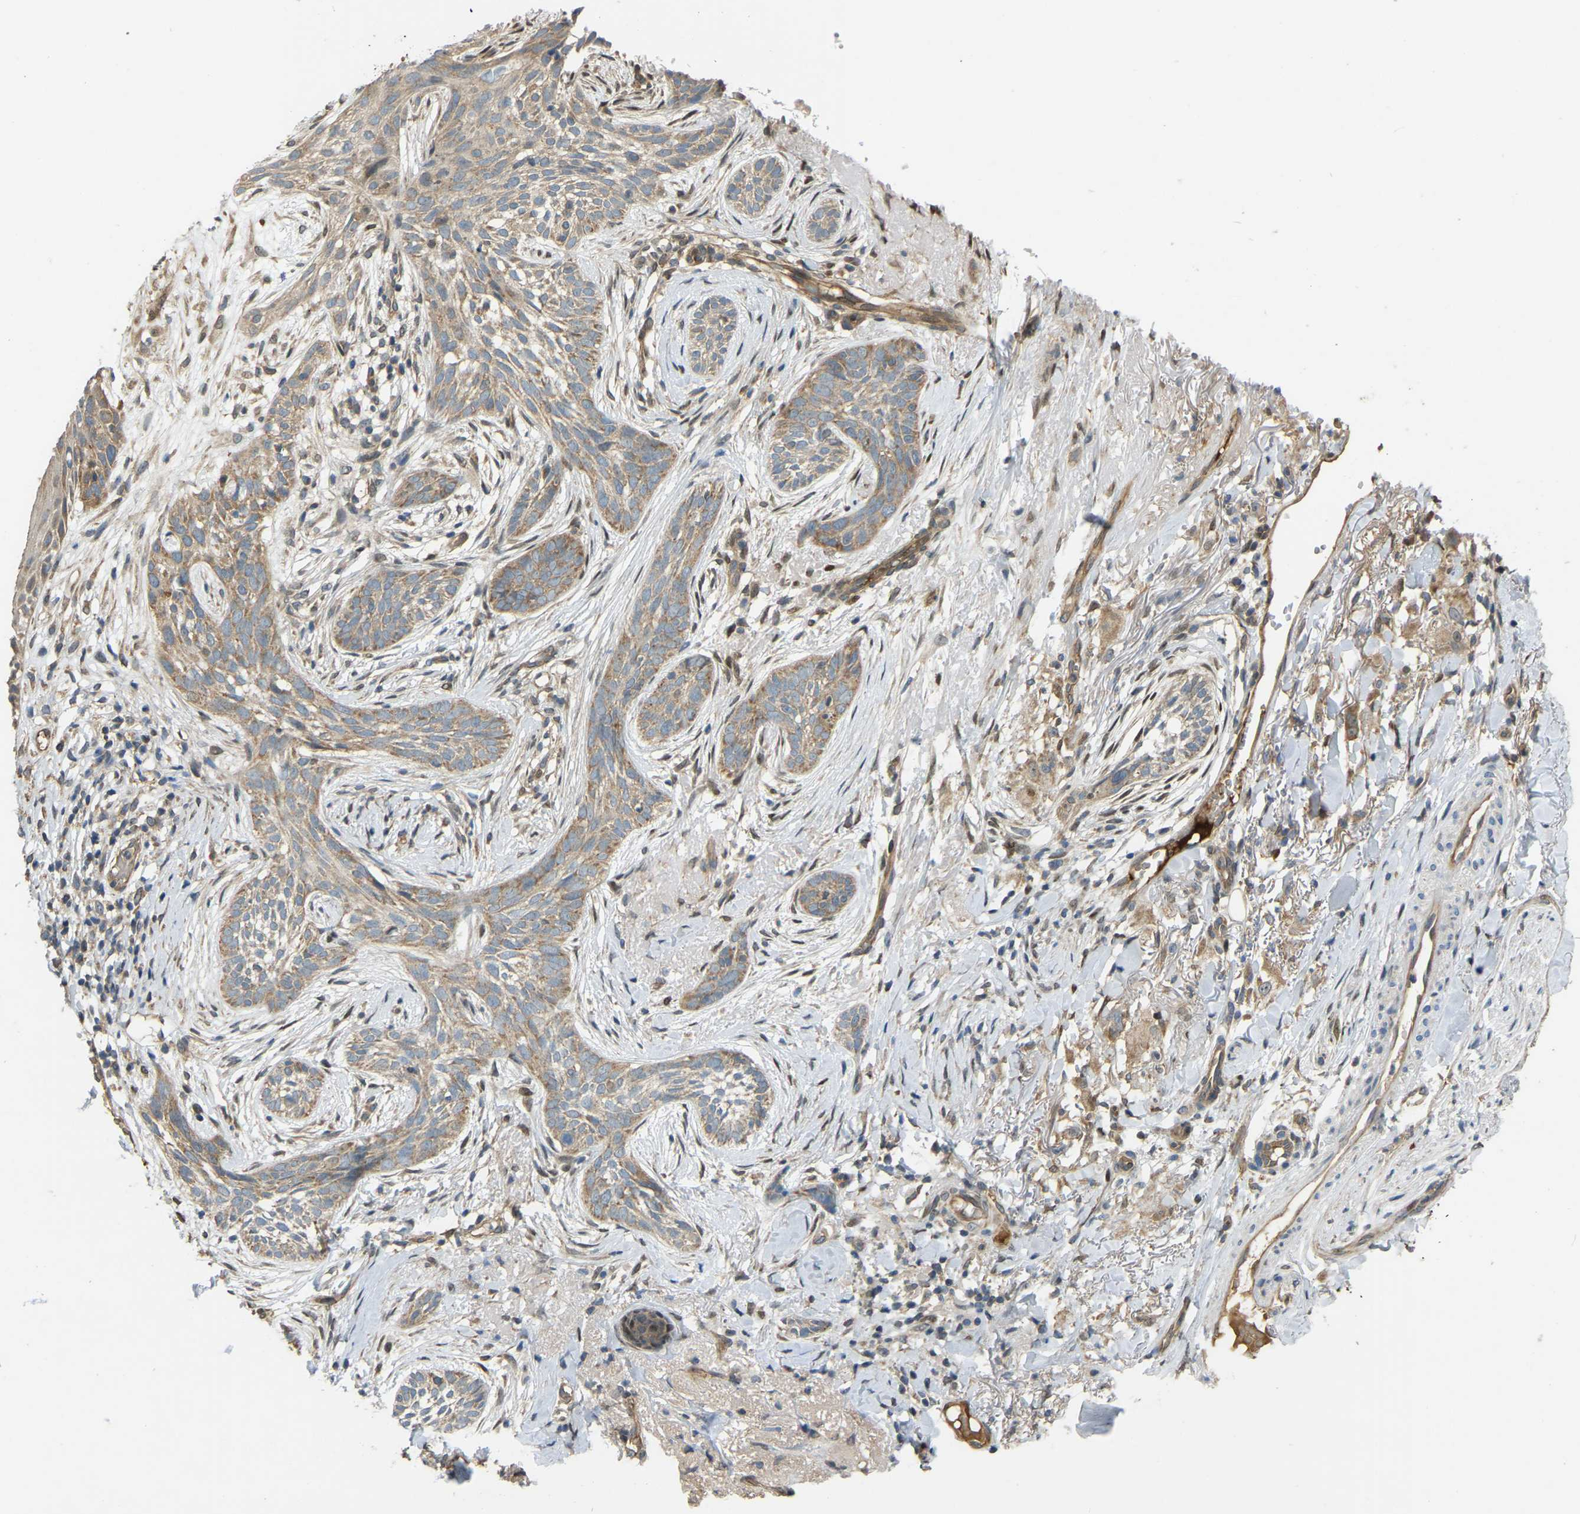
{"staining": {"intensity": "moderate", "quantity": ">75%", "location": "cytoplasmic/membranous"}, "tissue": "skin cancer", "cell_type": "Tumor cells", "image_type": "cancer", "snomed": [{"axis": "morphology", "description": "Basal cell carcinoma"}, {"axis": "topography", "description": "Skin"}], "caption": "This is a micrograph of IHC staining of basal cell carcinoma (skin), which shows moderate expression in the cytoplasmic/membranous of tumor cells.", "gene": "C21orf91", "patient": {"sex": "female", "age": 88}}